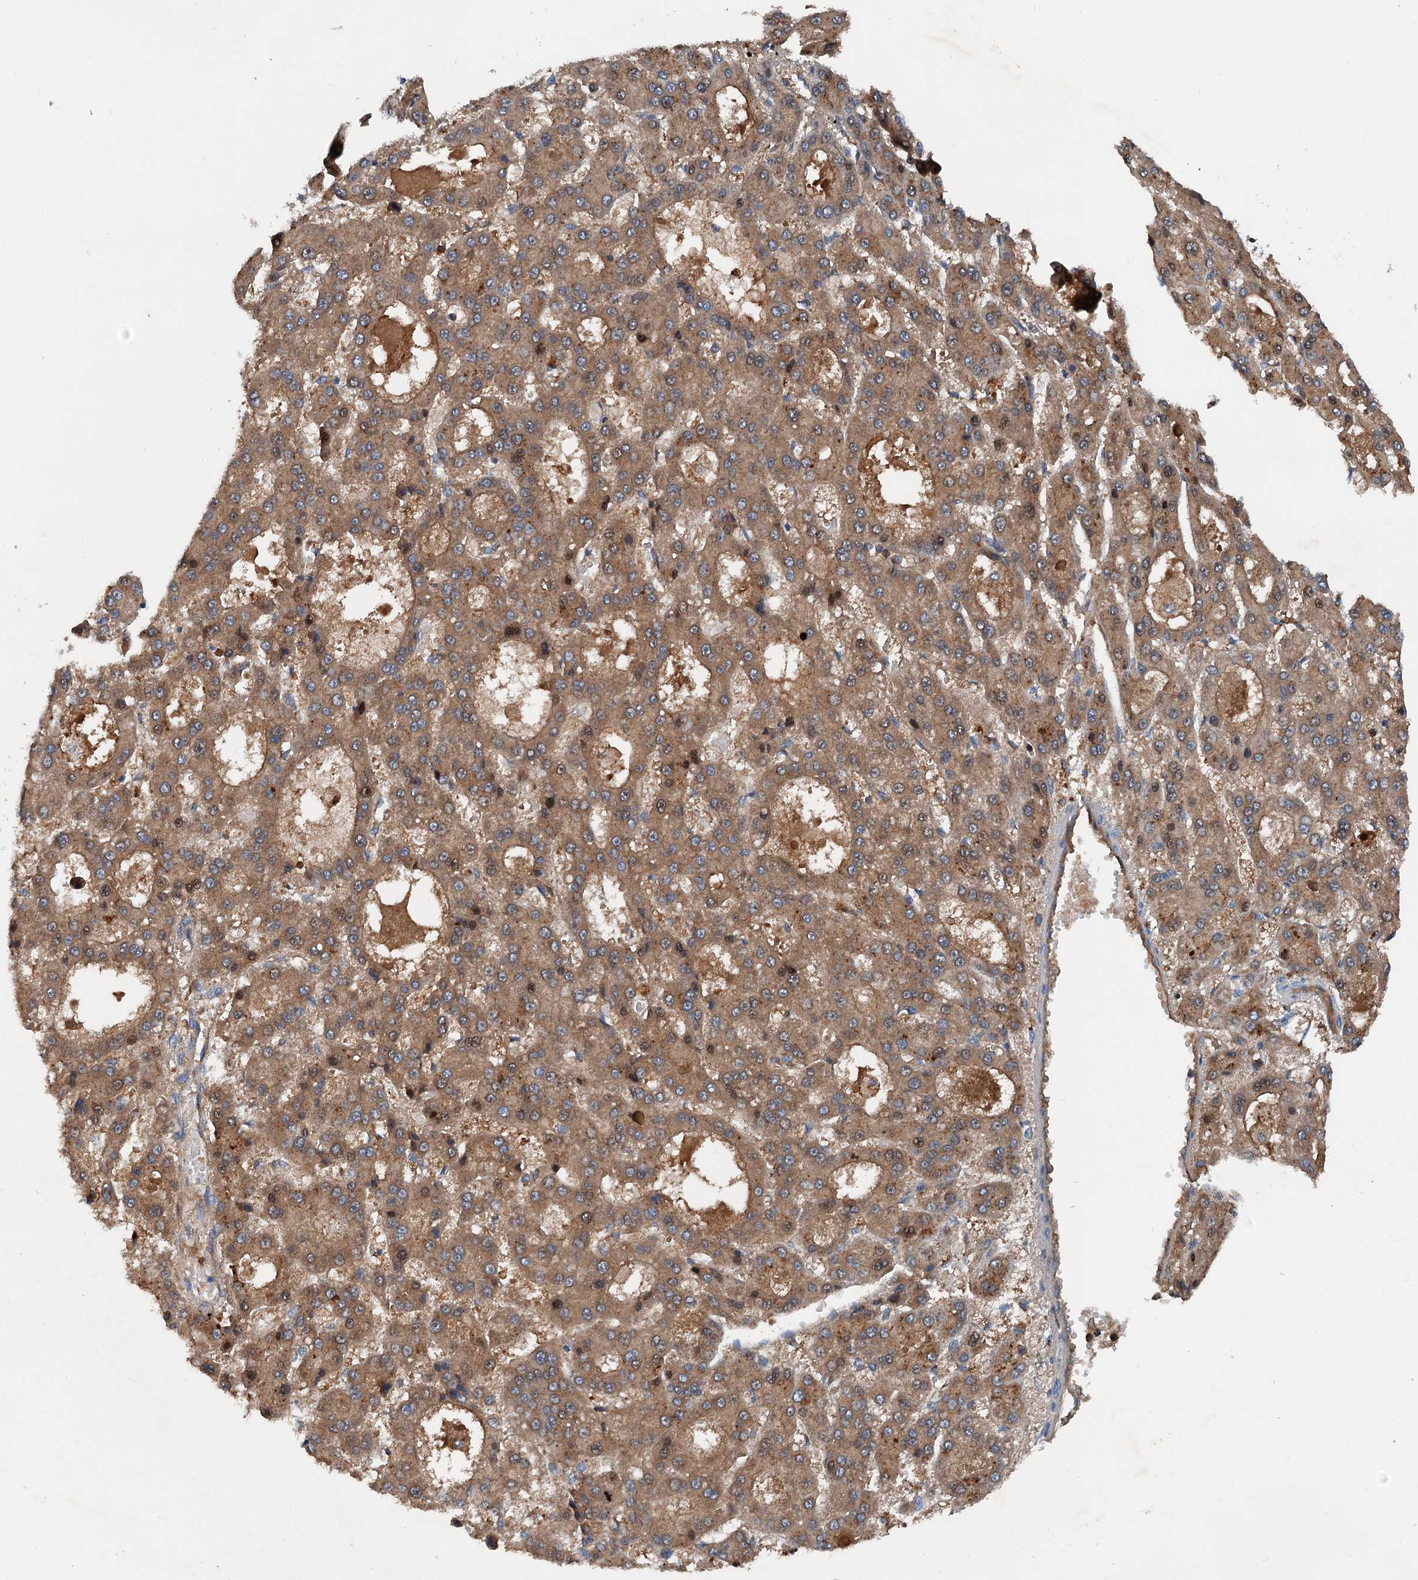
{"staining": {"intensity": "moderate", "quantity": ">75%", "location": "cytoplasmic/membranous"}, "tissue": "liver cancer", "cell_type": "Tumor cells", "image_type": "cancer", "snomed": [{"axis": "morphology", "description": "Carcinoma, Hepatocellular, NOS"}, {"axis": "topography", "description": "Liver"}], "caption": "Immunohistochemical staining of liver cancer displays medium levels of moderate cytoplasmic/membranous protein positivity in about >75% of tumor cells. The protein is shown in brown color, while the nuclei are stained blue.", "gene": "PDSS1", "patient": {"sex": "male", "age": 70}}